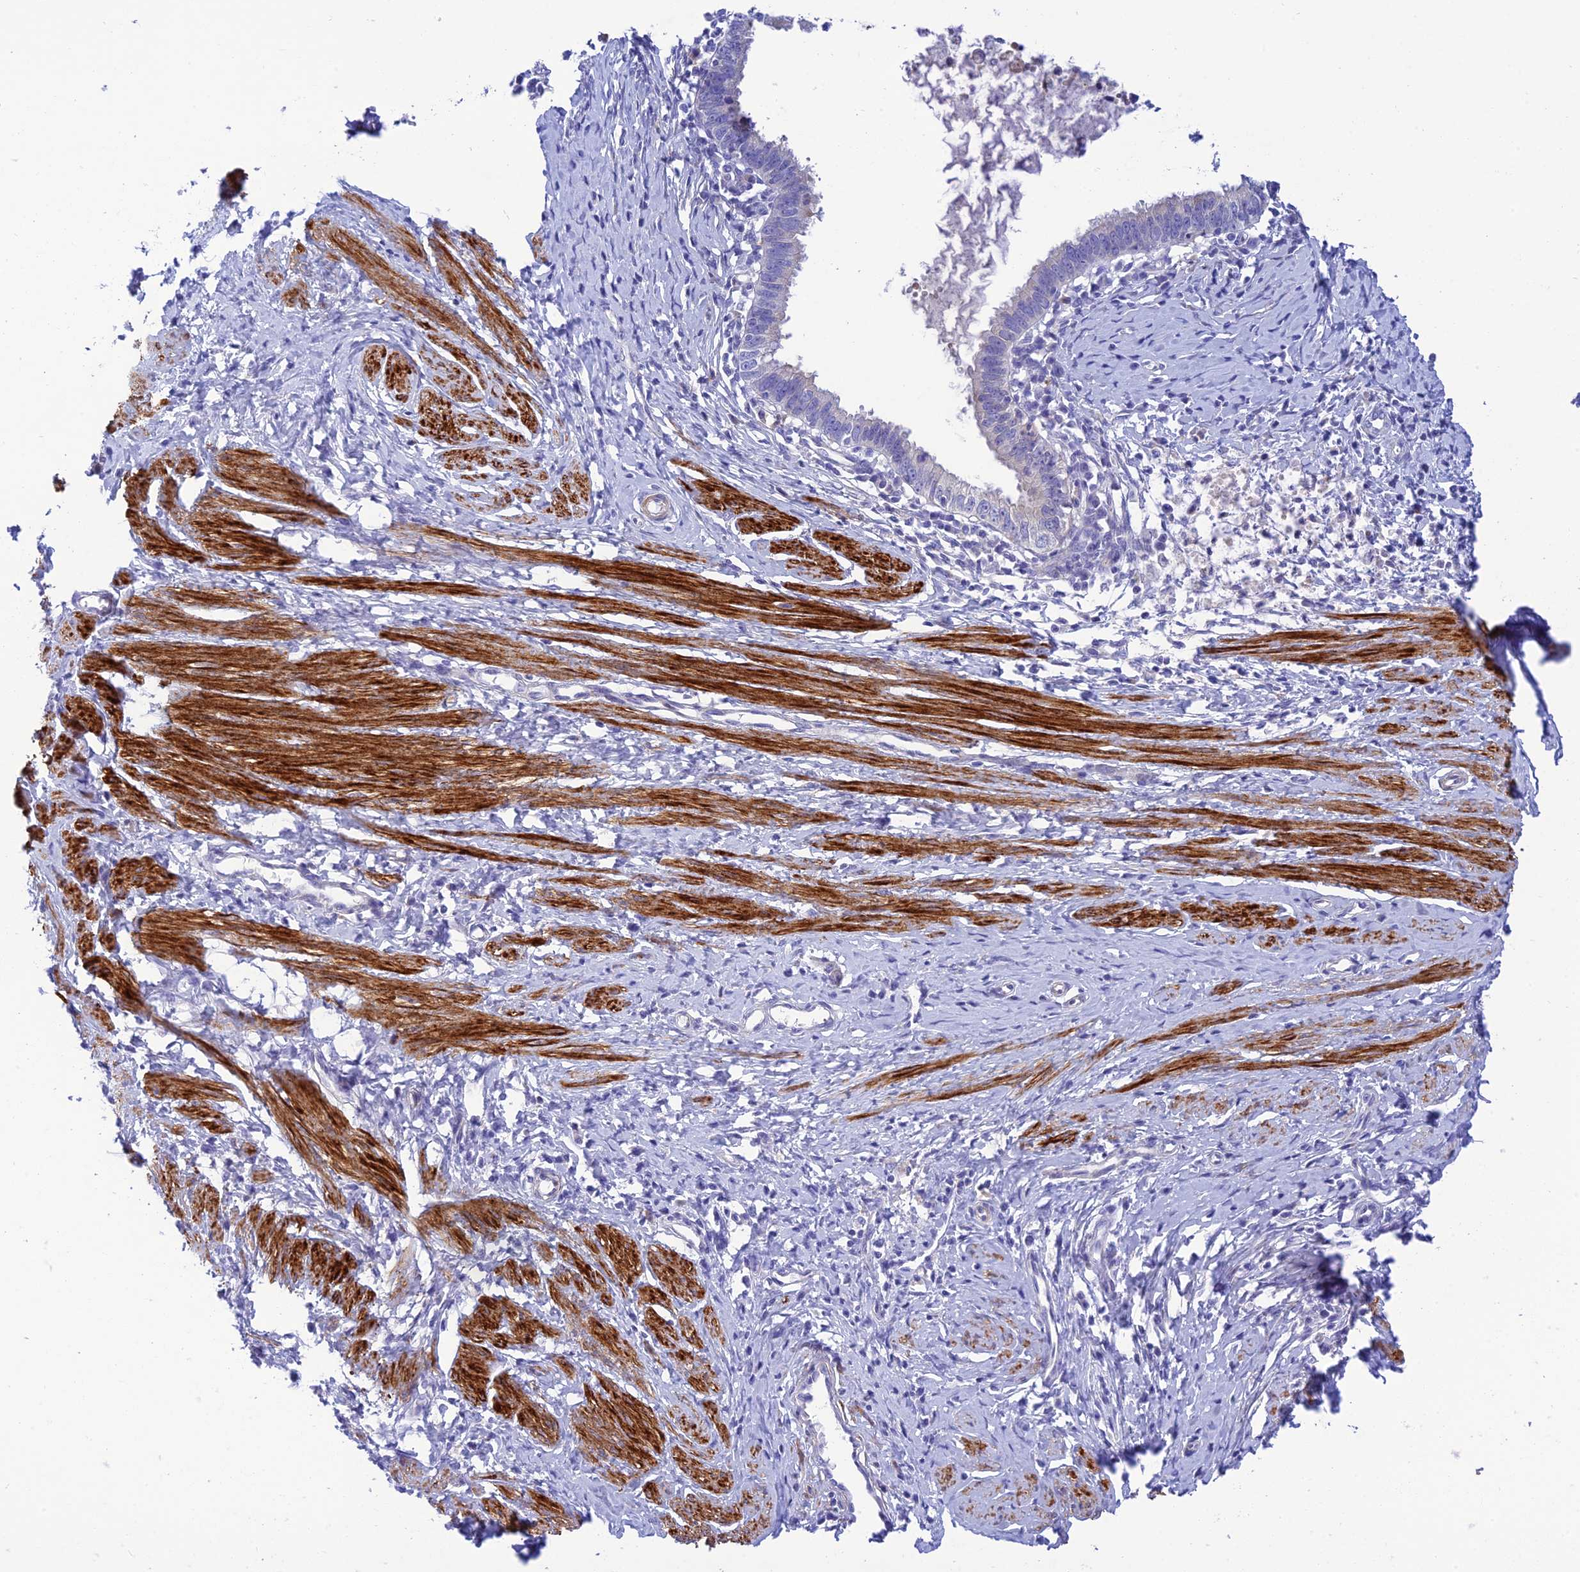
{"staining": {"intensity": "negative", "quantity": "none", "location": "none"}, "tissue": "cervical cancer", "cell_type": "Tumor cells", "image_type": "cancer", "snomed": [{"axis": "morphology", "description": "Adenocarcinoma, NOS"}, {"axis": "topography", "description": "Cervix"}], "caption": "Immunohistochemical staining of cervical adenocarcinoma reveals no significant positivity in tumor cells.", "gene": "ZDHHC16", "patient": {"sex": "female", "age": 36}}